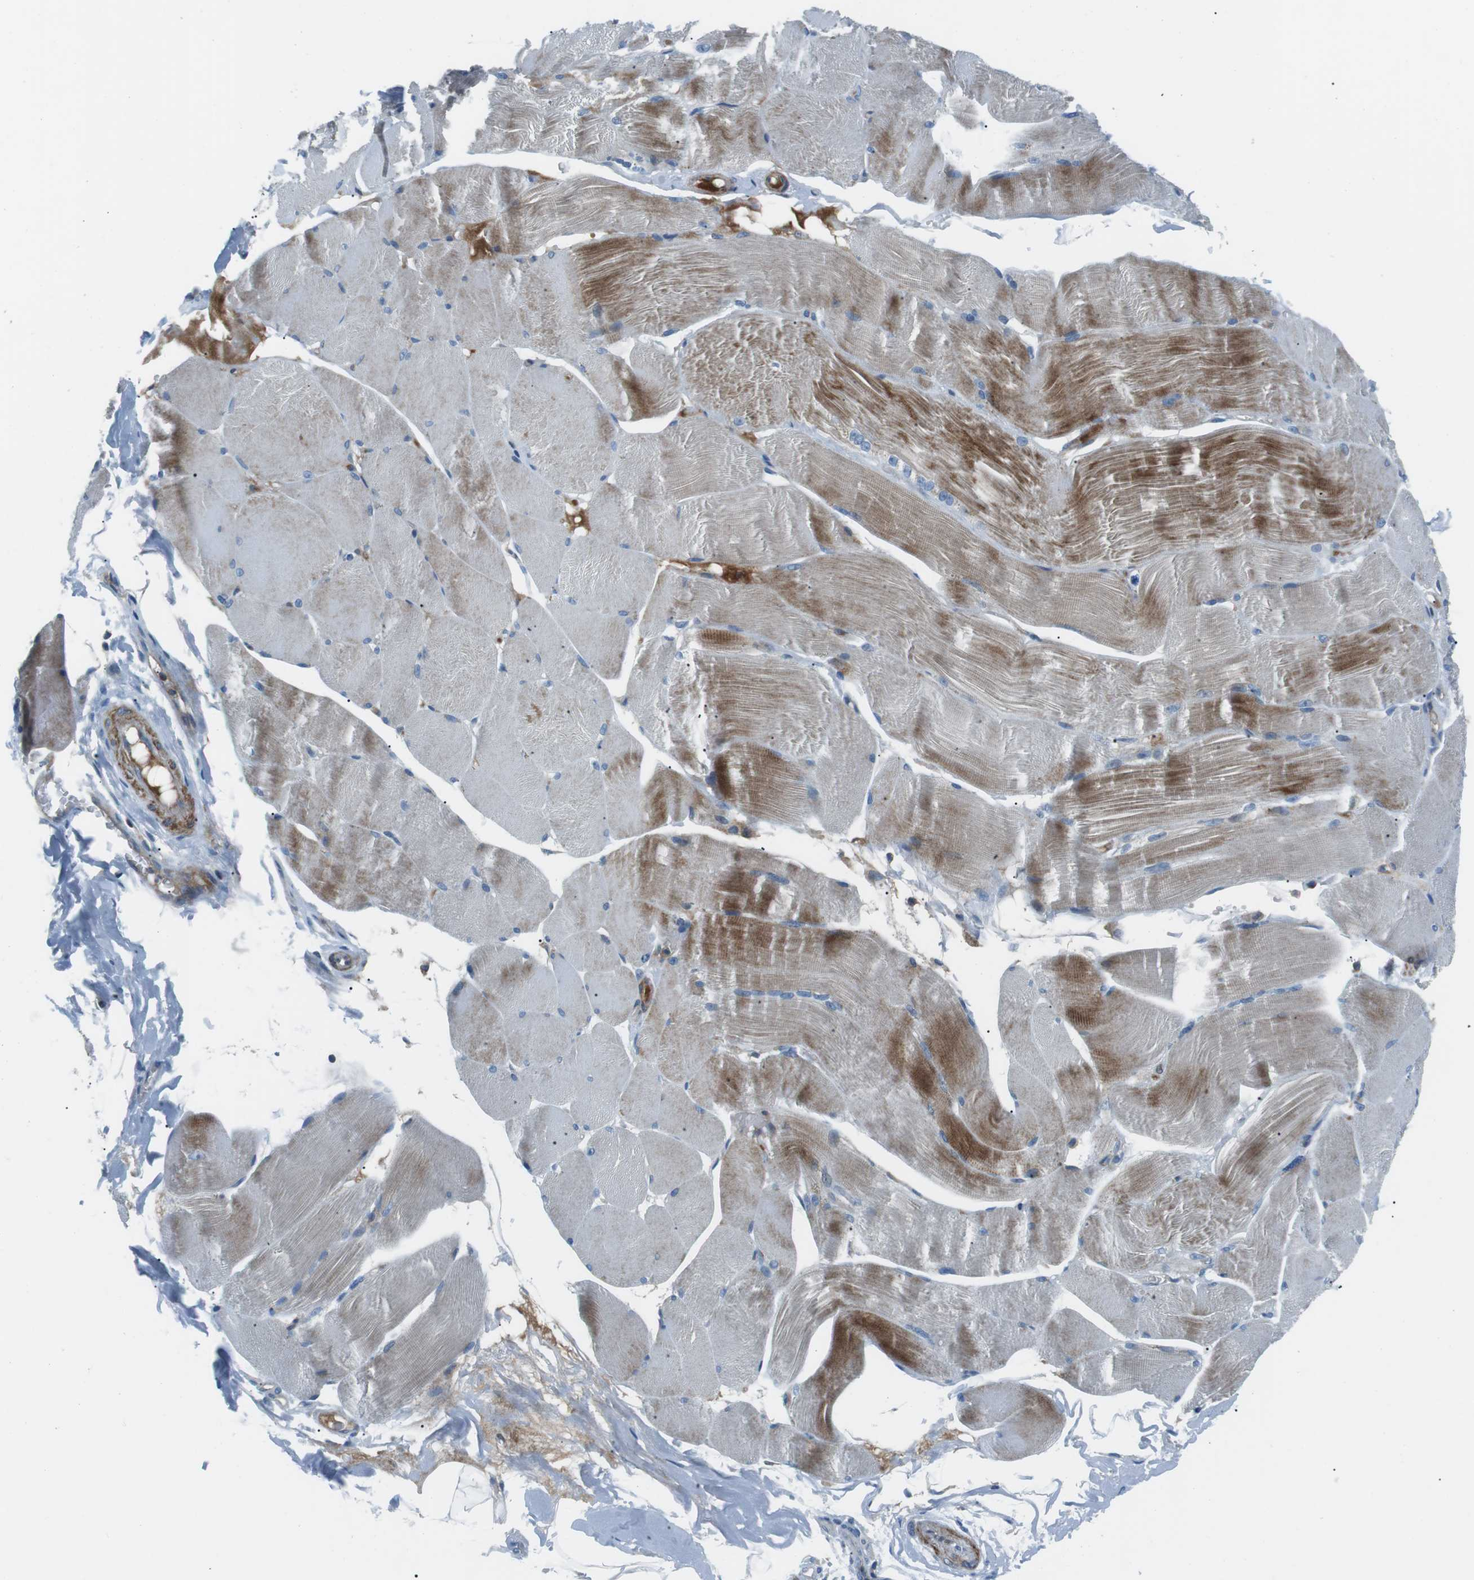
{"staining": {"intensity": "moderate", "quantity": "25%-75%", "location": "cytoplasmic/membranous"}, "tissue": "skeletal muscle", "cell_type": "Myocytes", "image_type": "normal", "snomed": [{"axis": "morphology", "description": "Normal tissue, NOS"}, {"axis": "topography", "description": "Skin"}, {"axis": "topography", "description": "Skeletal muscle"}], "caption": "Immunohistochemistry (IHC) histopathology image of normal skeletal muscle: human skeletal muscle stained using IHC shows medium levels of moderate protein expression localized specifically in the cytoplasmic/membranous of myocytes, appearing as a cytoplasmic/membranous brown color.", "gene": "ARVCF", "patient": {"sex": "male", "age": 83}}